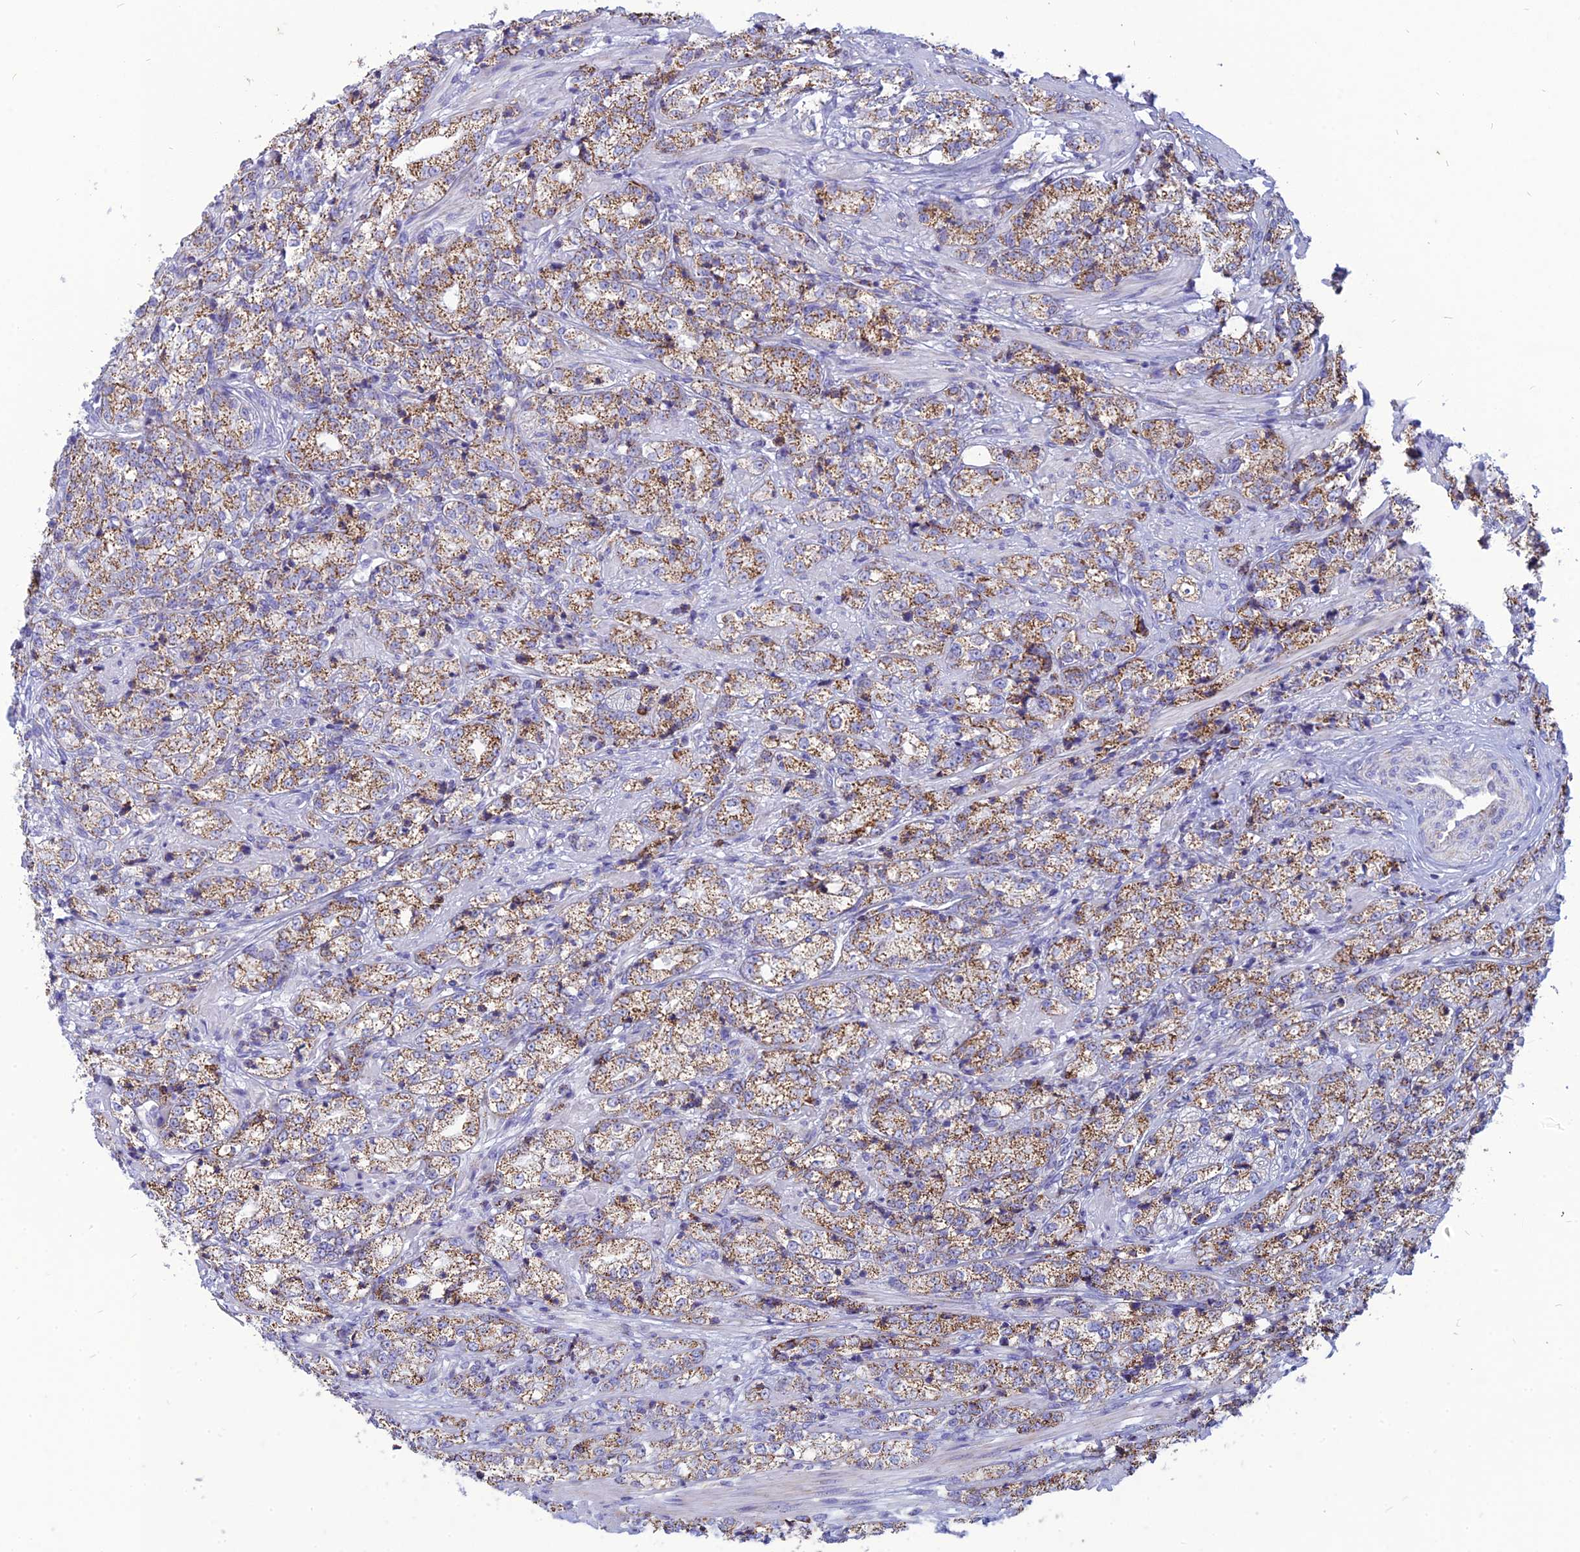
{"staining": {"intensity": "moderate", "quantity": ">75%", "location": "cytoplasmic/membranous"}, "tissue": "prostate cancer", "cell_type": "Tumor cells", "image_type": "cancer", "snomed": [{"axis": "morphology", "description": "Adenocarcinoma, High grade"}, {"axis": "topography", "description": "Prostate"}], "caption": "IHC photomicrograph of prostate cancer (adenocarcinoma (high-grade)) stained for a protein (brown), which exhibits medium levels of moderate cytoplasmic/membranous staining in approximately >75% of tumor cells.", "gene": "PACC1", "patient": {"sex": "male", "age": 69}}